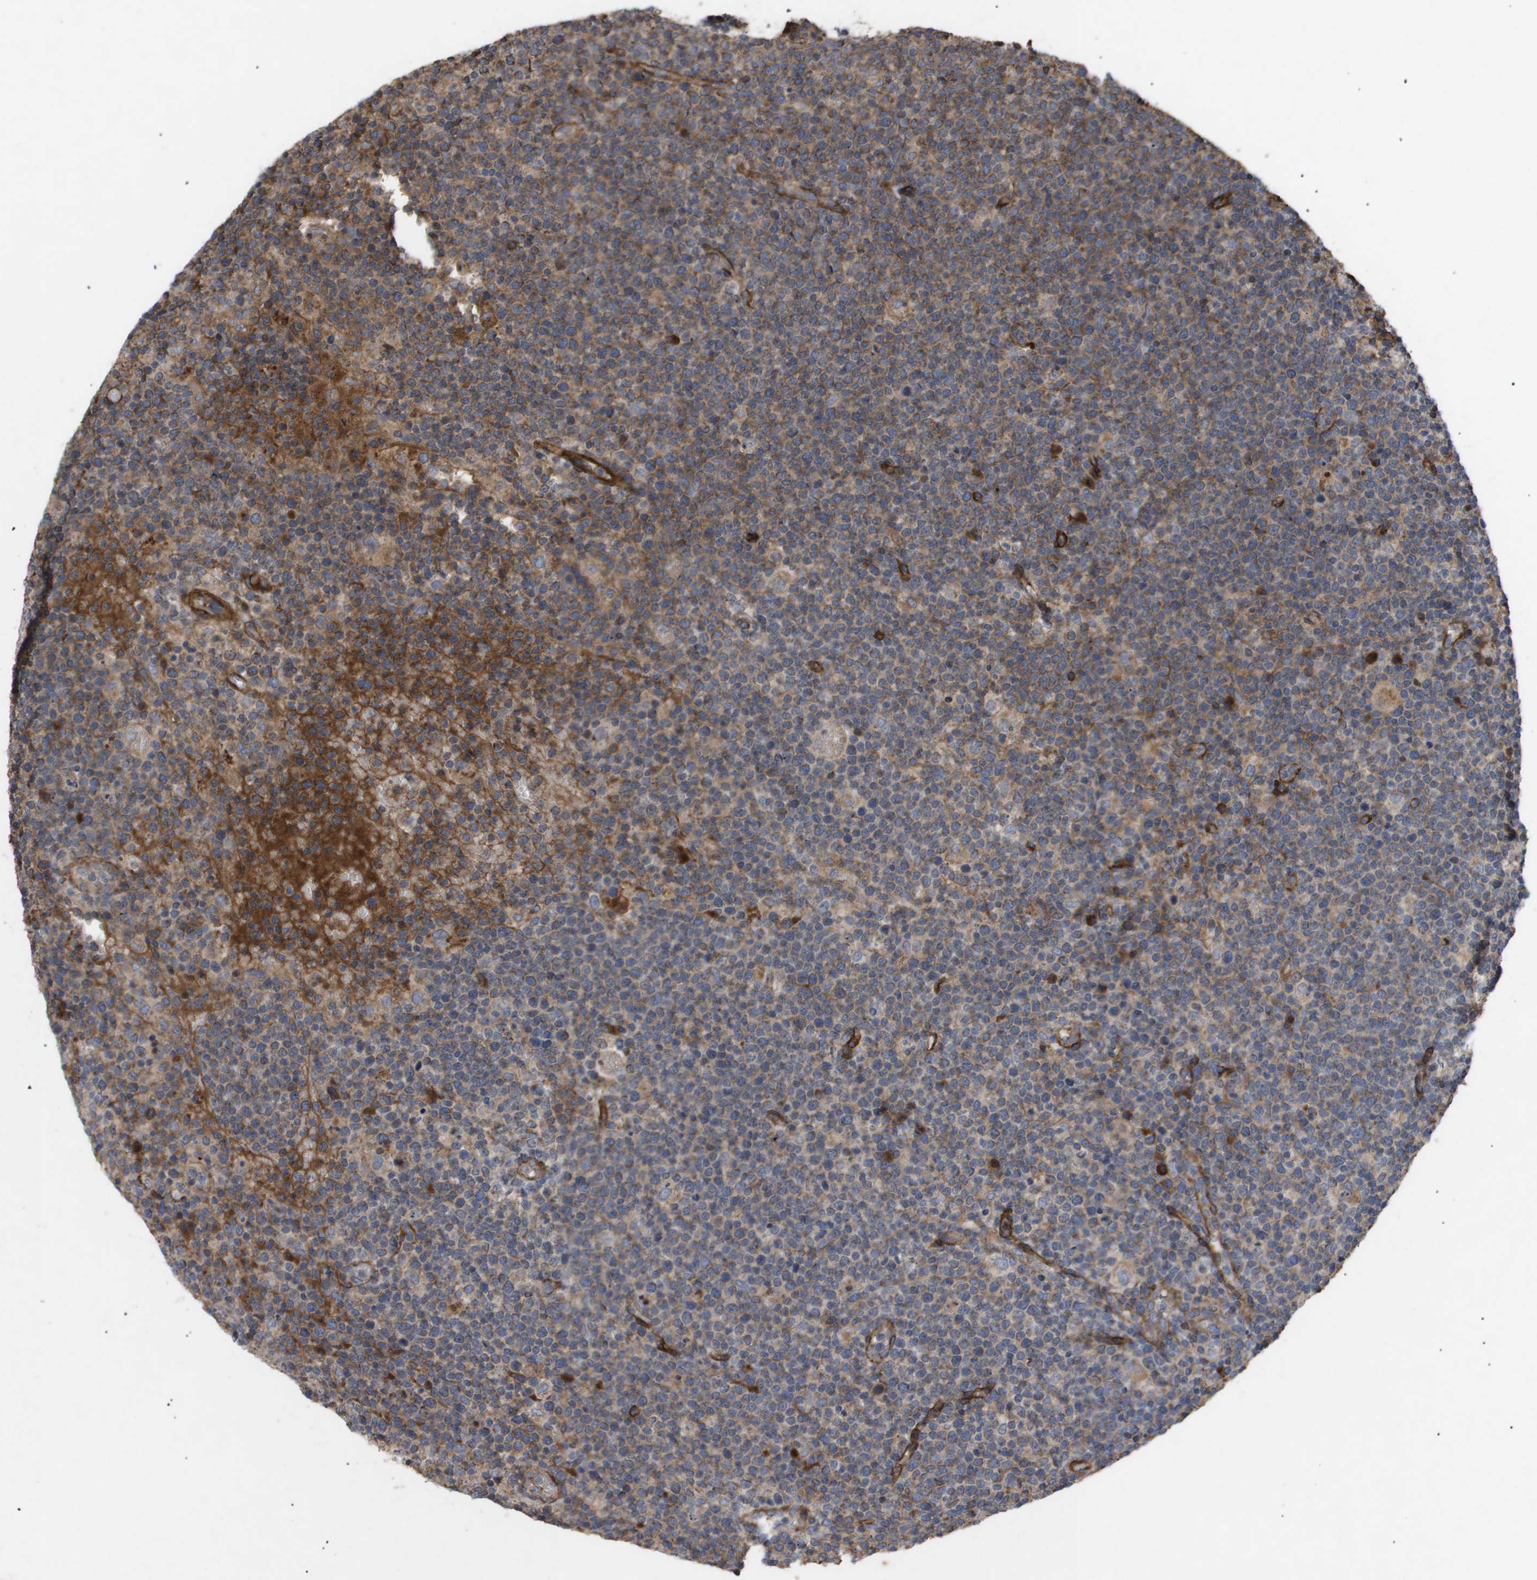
{"staining": {"intensity": "moderate", "quantity": "<25%", "location": "cytoplasmic/membranous"}, "tissue": "lymphoma", "cell_type": "Tumor cells", "image_type": "cancer", "snomed": [{"axis": "morphology", "description": "Malignant lymphoma, non-Hodgkin's type, High grade"}, {"axis": "topography", "description": "Lymph node"}], "caption": "Moderate cytoplasmic/membranous protein expression is present in about <25% of tumor cells in high-grade malignant lymphoma, non-Hodgkin's type.", "gene": "TNS1", "patient": {"sex": "male", "age": 61}}